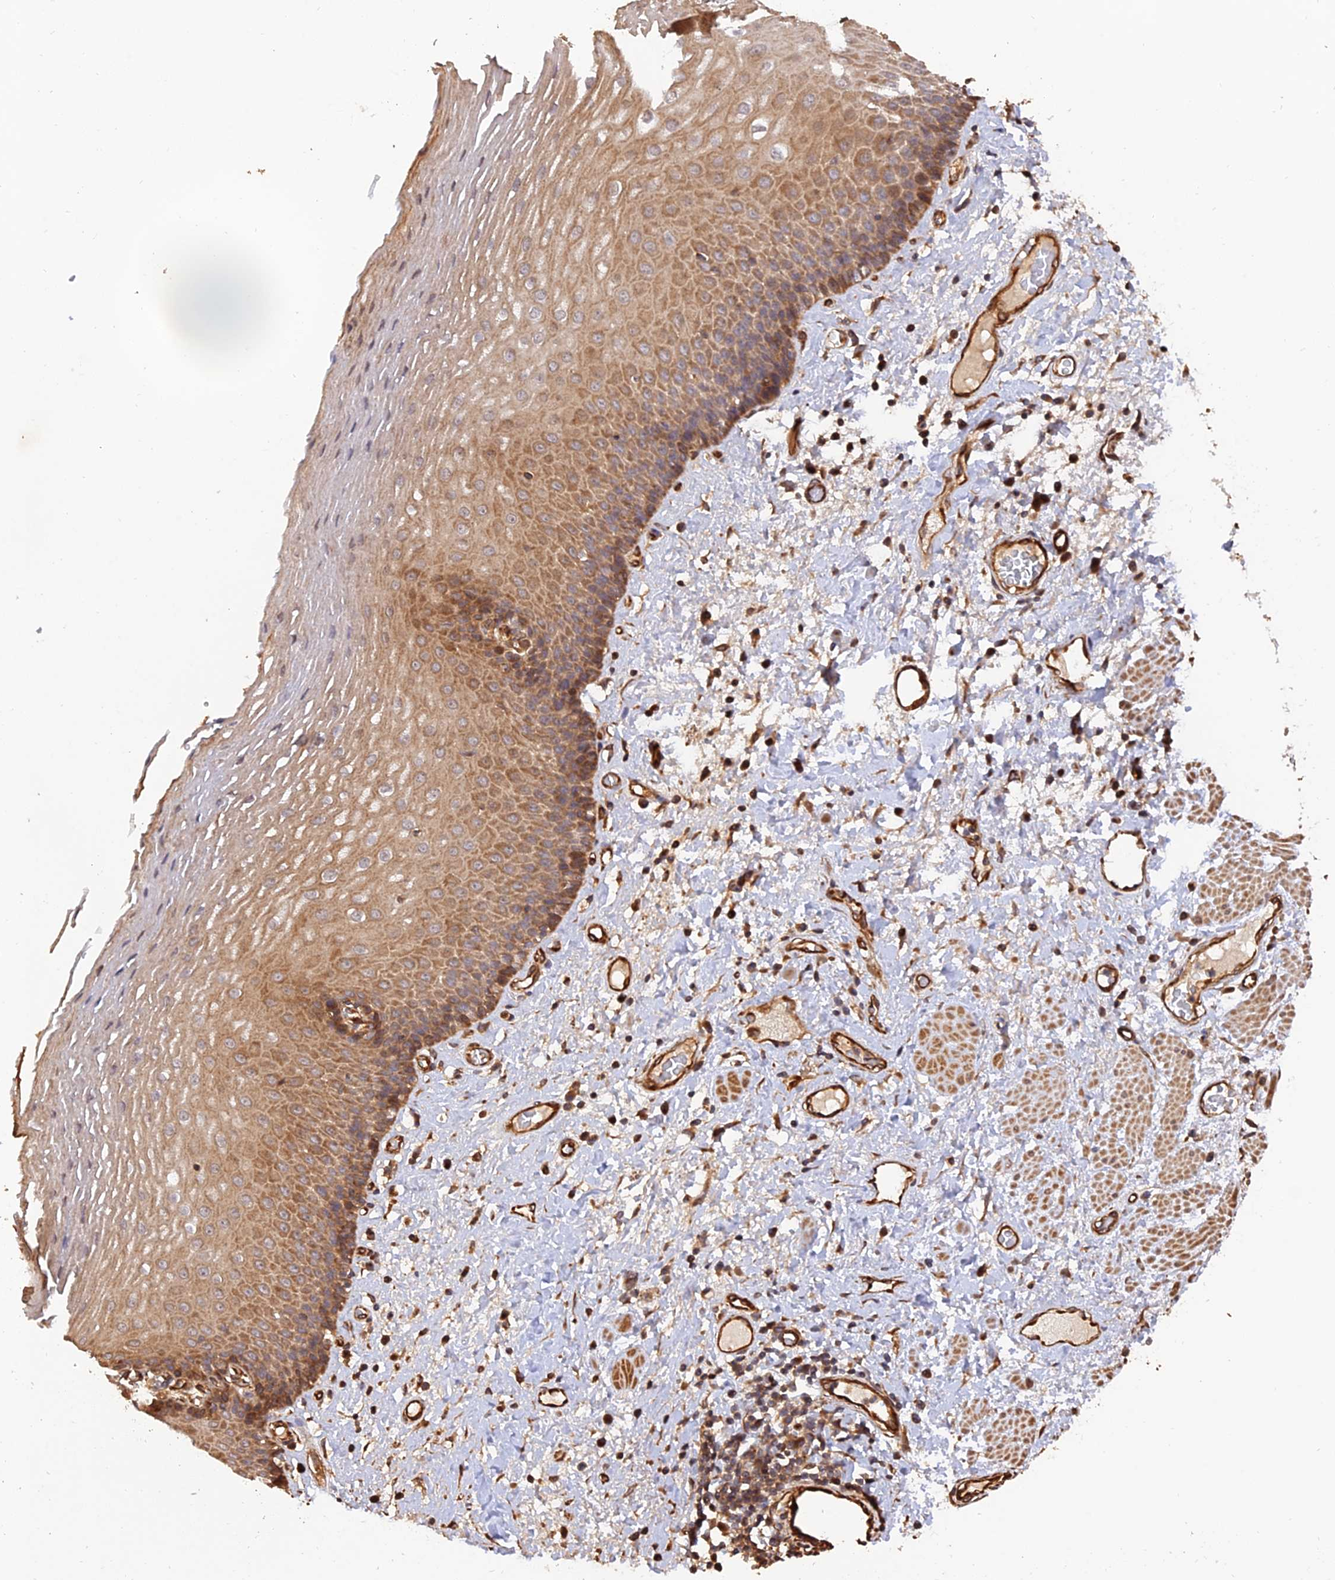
{"staining": {"intensity": "moderate", "quantity": ">75%", "location": "cytoplasmic/membranous"}, "tissue": "esophagus", "cell_type": "Squamous epithelial cells", "image_type": "normal", "snomed": [{"axis": "morphology", "description": "Normal tissue, NOS"}, {"axis": "morphology", "description": "Adenocarcinoma, NOS"}, {"axis": "topography", "description": "Esophagus"}], "caption": "This micrograph displays IHC staining of benign human esophagus, with medium moderate cytoplasmic/membranous staining in about >75% of squamous epithelial cells.", "gene": "CREBL2", "patient": {"sex": "male", "age": 62}}